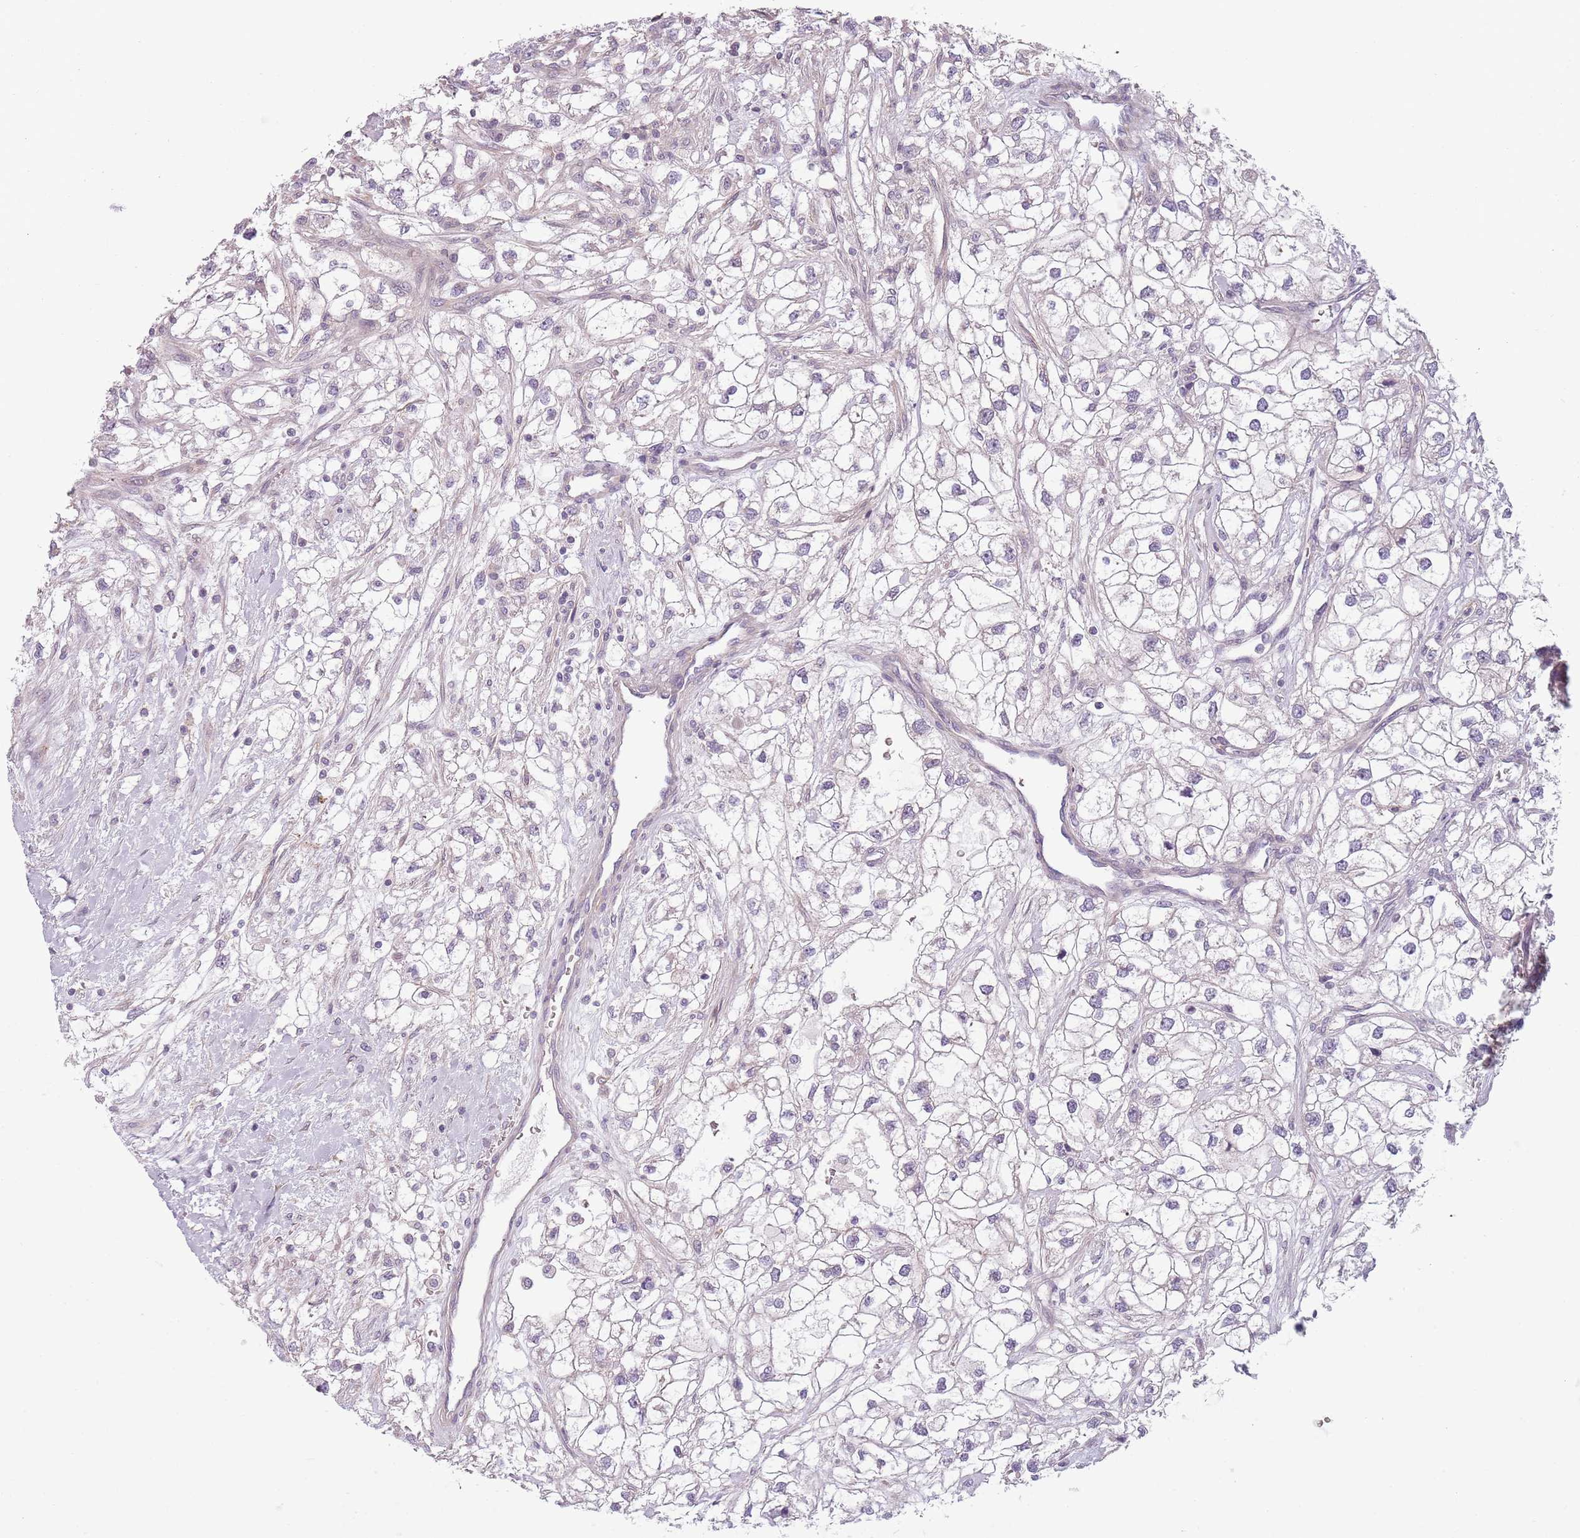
{"staining": {"intensity": "negative", "quantity": "none", "location": "none"}, "tissue": "renal cancer", "cell_type": "Tumor cells", "image_type": "cancer", "snomed": [{"axis": "morphology", "description": "Adenocarcinoma, NOS"}, {"axis": "topography", "description": "Kidney"}], "caption": "Immunohistochemistry (IHC) micrograph of renal adenocarcinoma stained for a protein (brown), which demonstrates no expression in tumor cells. (DAB (3,3'-diaminobenzidine) immunohistochemistry with hematoxylin counter stain).", "gene": "TLCD2", "patient": {"sex": "male", "age": 59}}